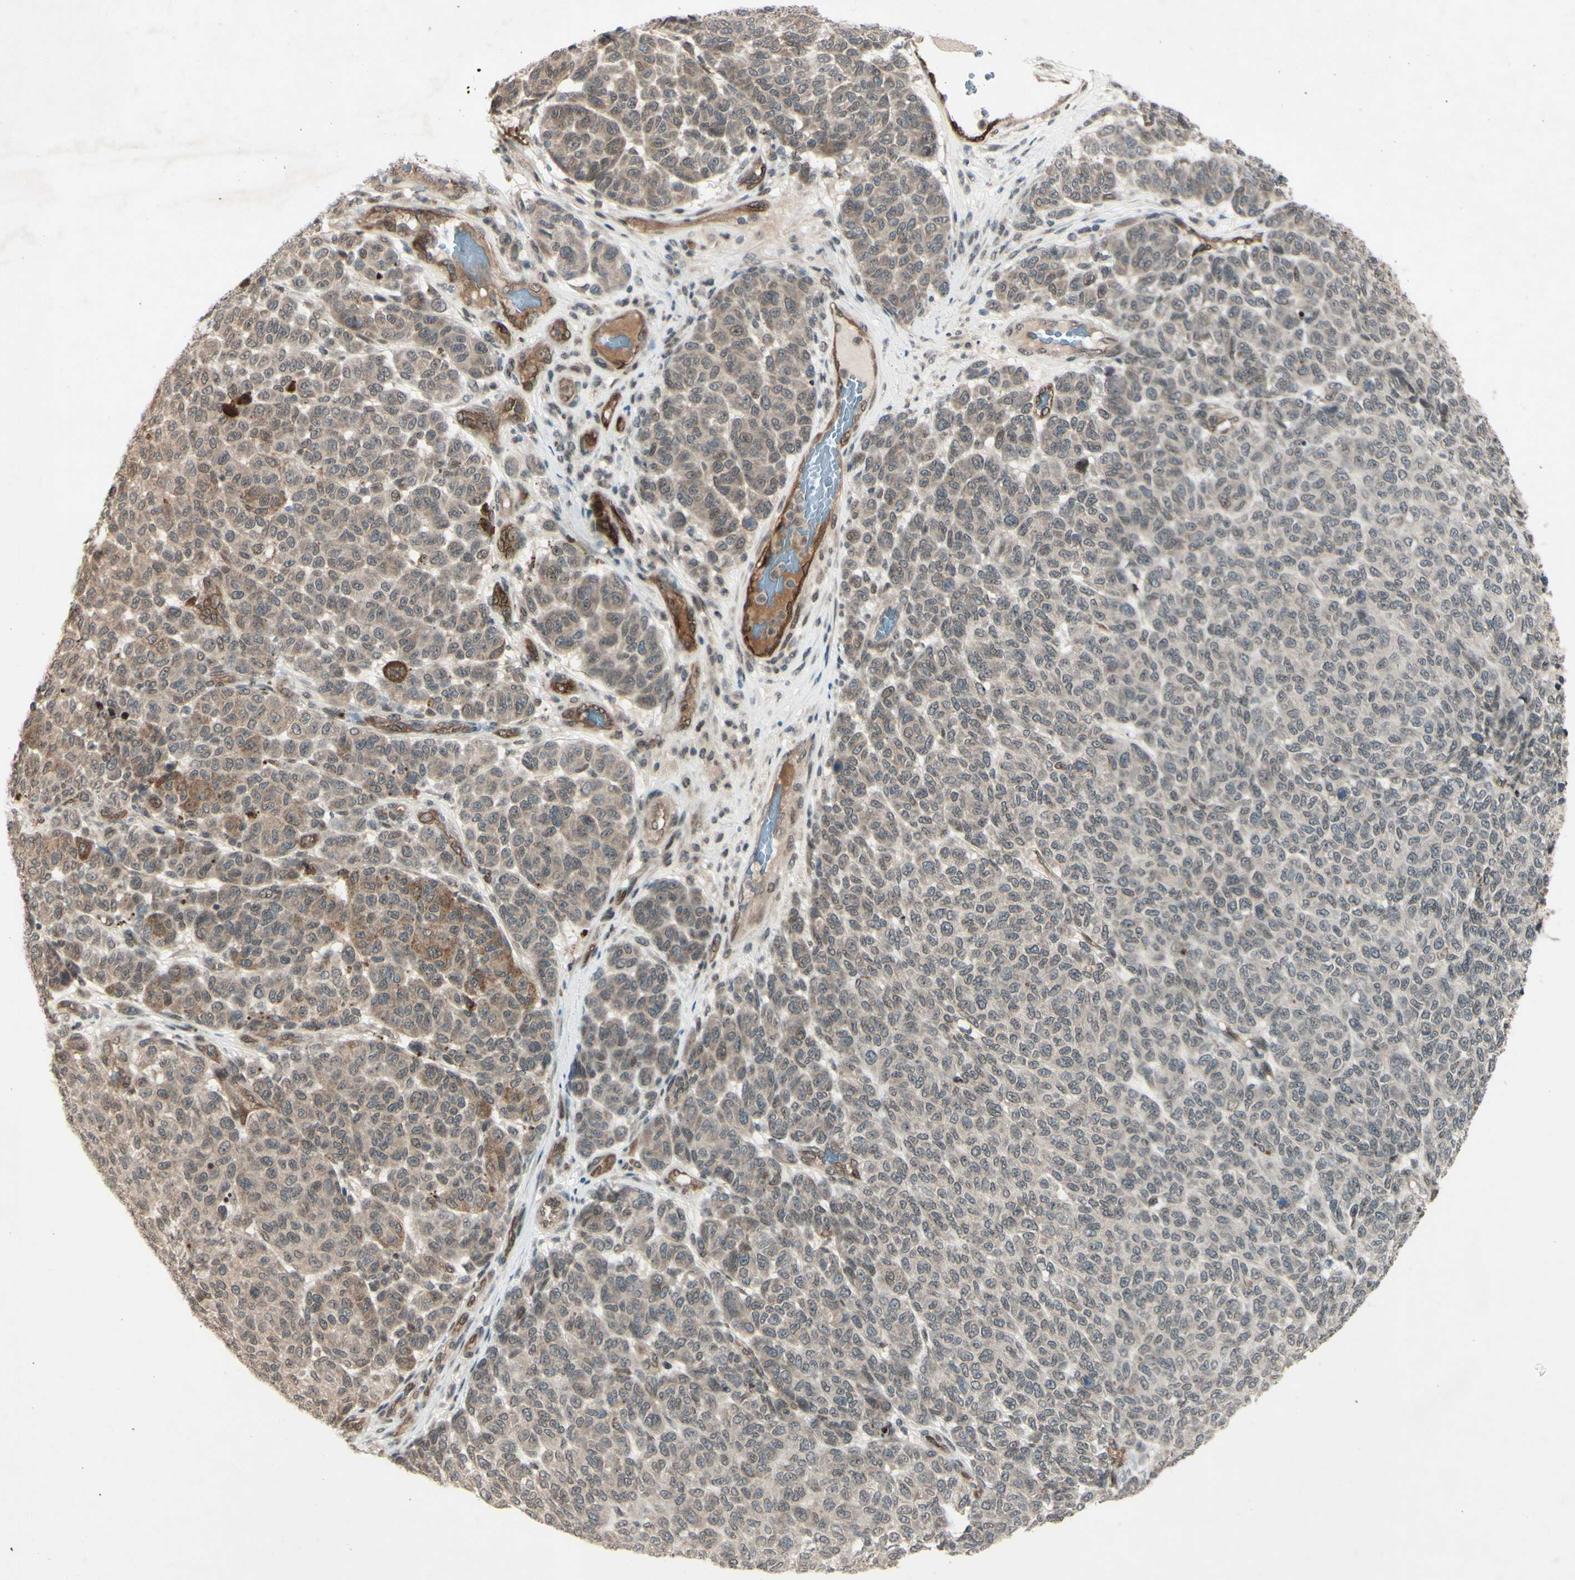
{"staining": {"intensity": "weak", "quantity": "25%-75%", "location": "cytoplasmic/membranous"}, "tissue": "melanoma", "cell_type": "Tumor cells", "image_type": "cancer", "snomed": [{"axis": "morphology", "description": "Malignant melanoma, NOS"}, {"axis": "topography", "description": "Skin"}], "caption": "The image reveals immunohistochemical staining of malignant melanoma. There is weak cytoplasmic/membranous expression is appreciated in approximately 25%-75% of tumor cells.", "gene": "MLF2", "patient": {"sex": "male", "age": 59}}